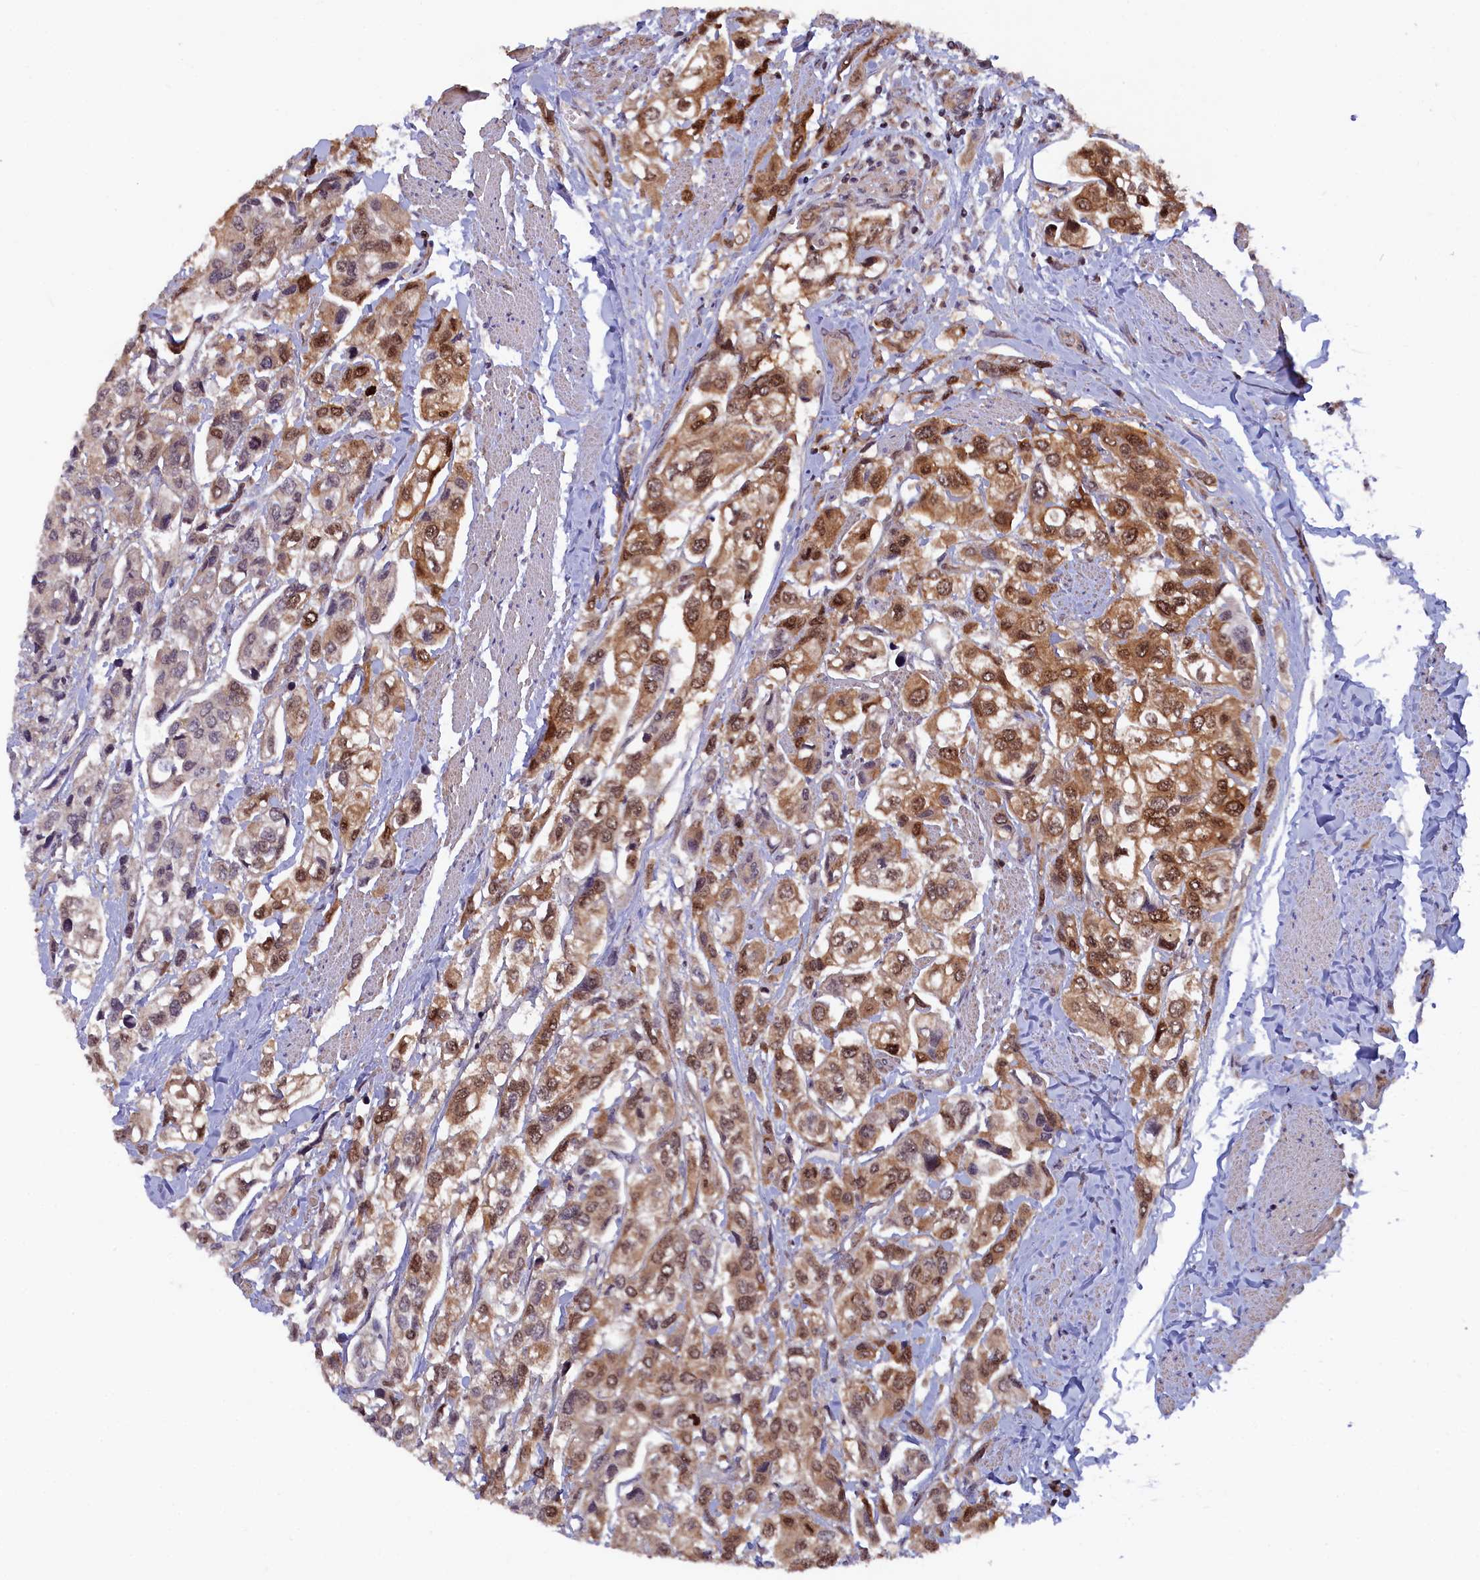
{"staining": {"intensity": "moderate", "quantity": ">75%", "location": "cytoplasmic/membranous,nuclear"}, "tissue": "urothelial cancer", "cell_type": "Tumor cells", "image_type": "cancer", "snomed": [{"axis": "morphology", "description": "Urothelial carcinoma, High grade"}, {"axis": "topography", "description": "Urinary bladder"}], "caption": "An image showing moderate cytoplasmic/membranous and nuclear staining in approximately >75% of tumor cells in urothelial carcinoma (high-grade), as visualized by brown immunohistochemical staining.", "gene": "JPT2", "patient": {"sex": "male", "age": 67}}